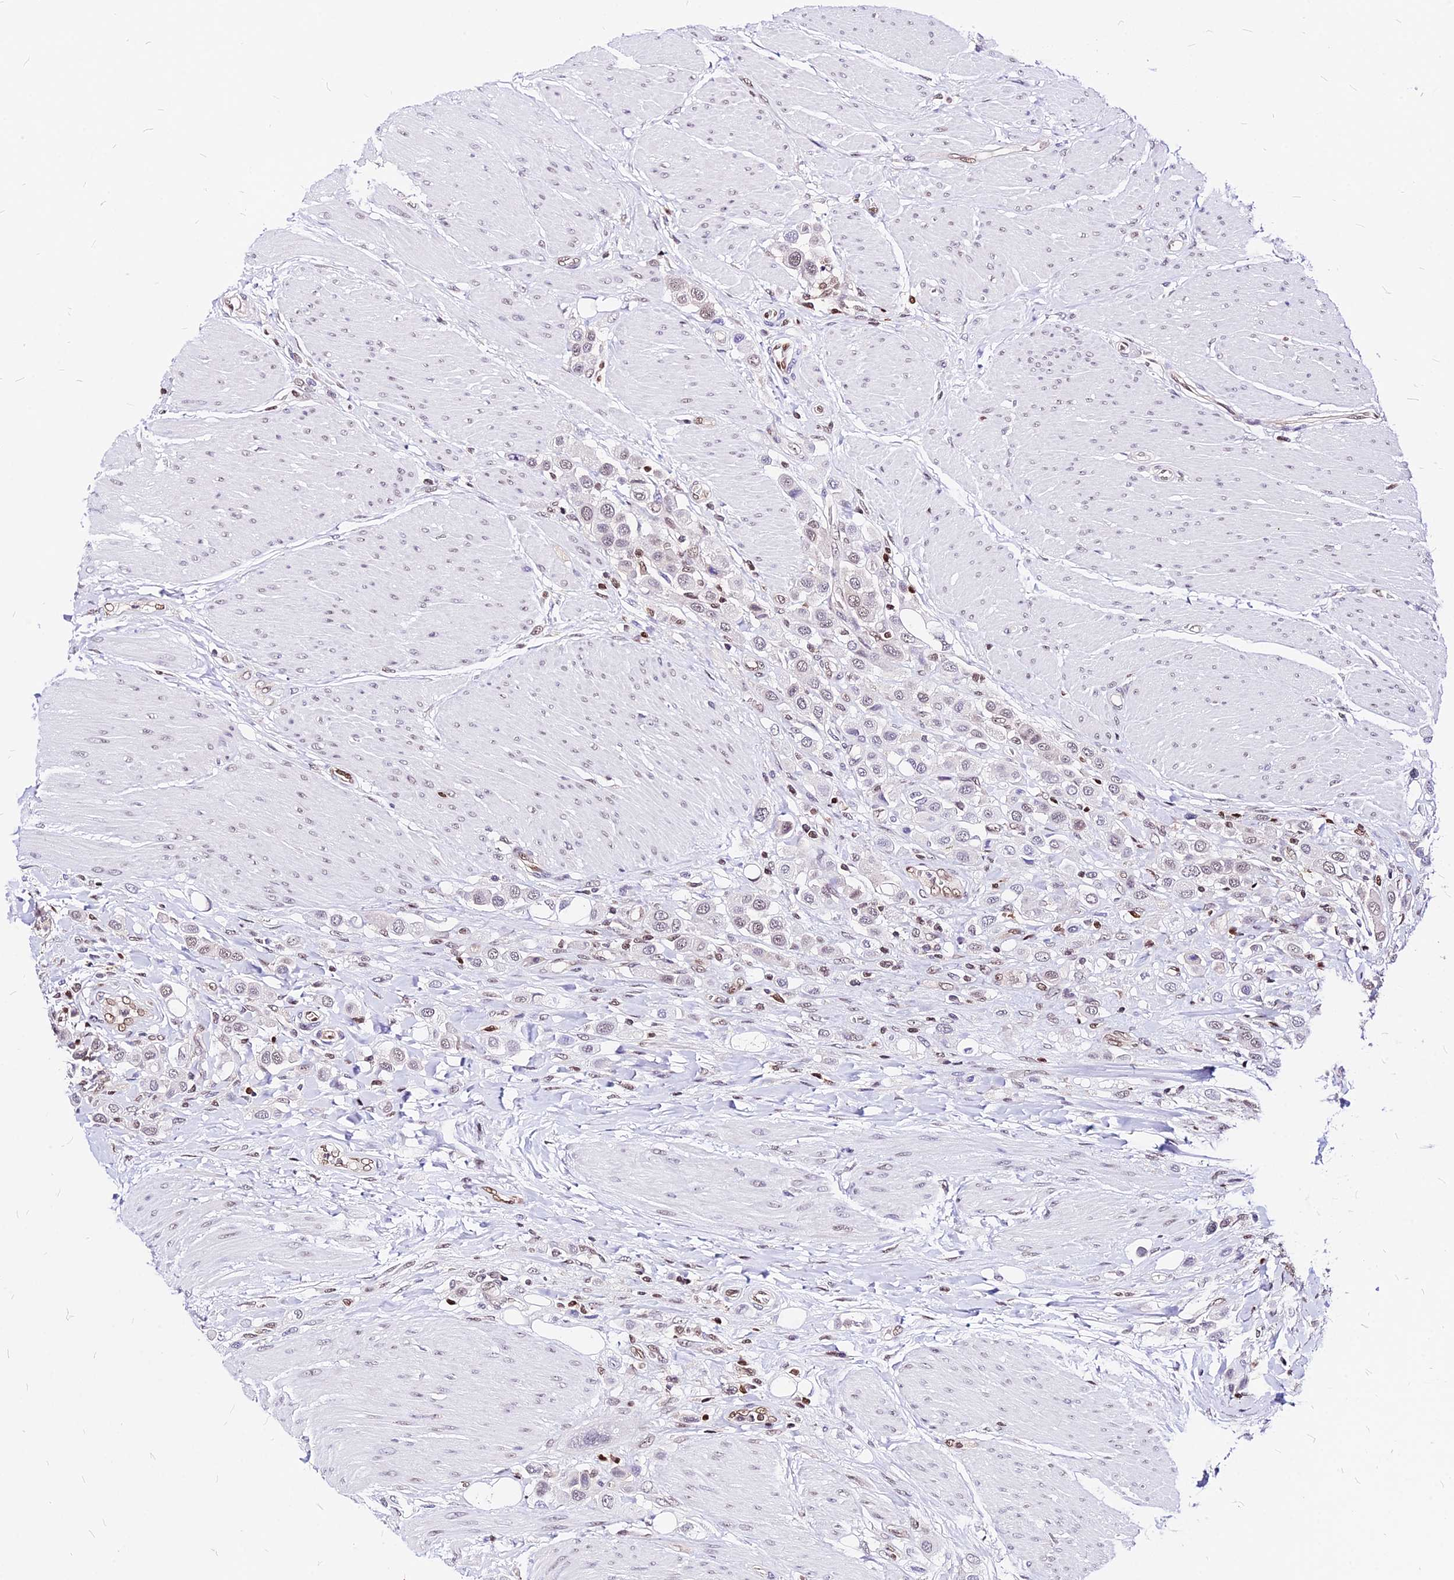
{"staining": {"intensity": "weak", "quantity": "<25%", "location": "nuclear"}, "tissue": "urothelial cancer", "cell_type": "Tumor cells", "image_type": "cancer", "snomed": [{"axis": "morphology", "description": "Urothelial carcinoma, High grade"}, {"axis": "topography", "description": "Urinary bladder"}], "caption": "Tumor cells show no significant expression in urothelial carcinoma (high-grade). (DAB immunohistochemistry (IHC) with hematoxylin counter stain).", "gene": "PAXX", "patient": {"sex": "male", "age": 50}}